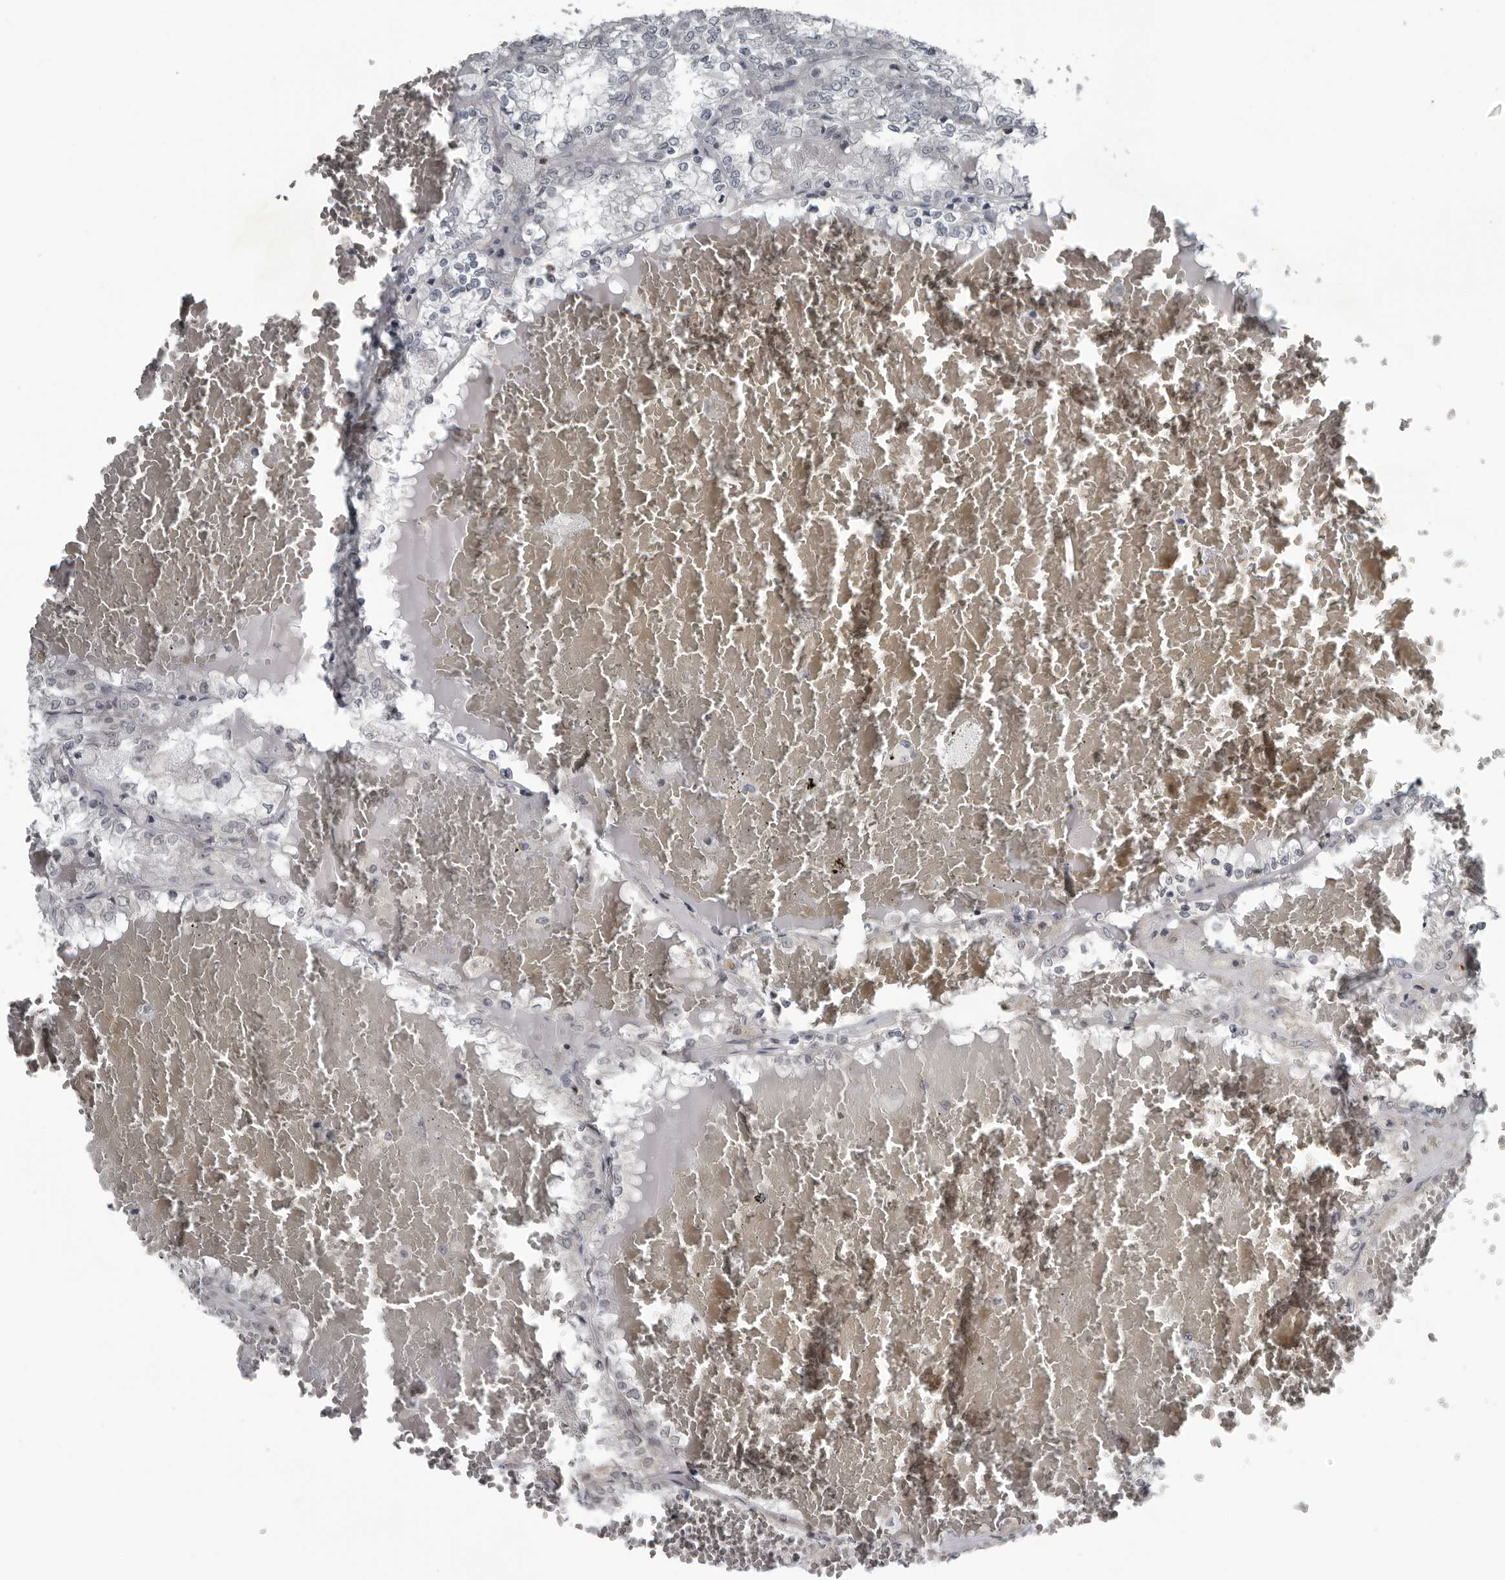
{"staining": {"intensity": "negative", "quantity": "none", "location": "none"}, "tissue": "renal cancer", "cell_type": "Tumor cells", "image_type": "cancer", "snomed": [{"axis": "morphology", "description": "Adenocarcinoma, NOS"}, {"axis": "topography", "description": "Kidney"}], "caption": "An image of human renal cancer (adenocarcinoma) is negative for staining in tumor cells.", "gene": "RTCA", "patient": {"sex": "female", "age": 56}}